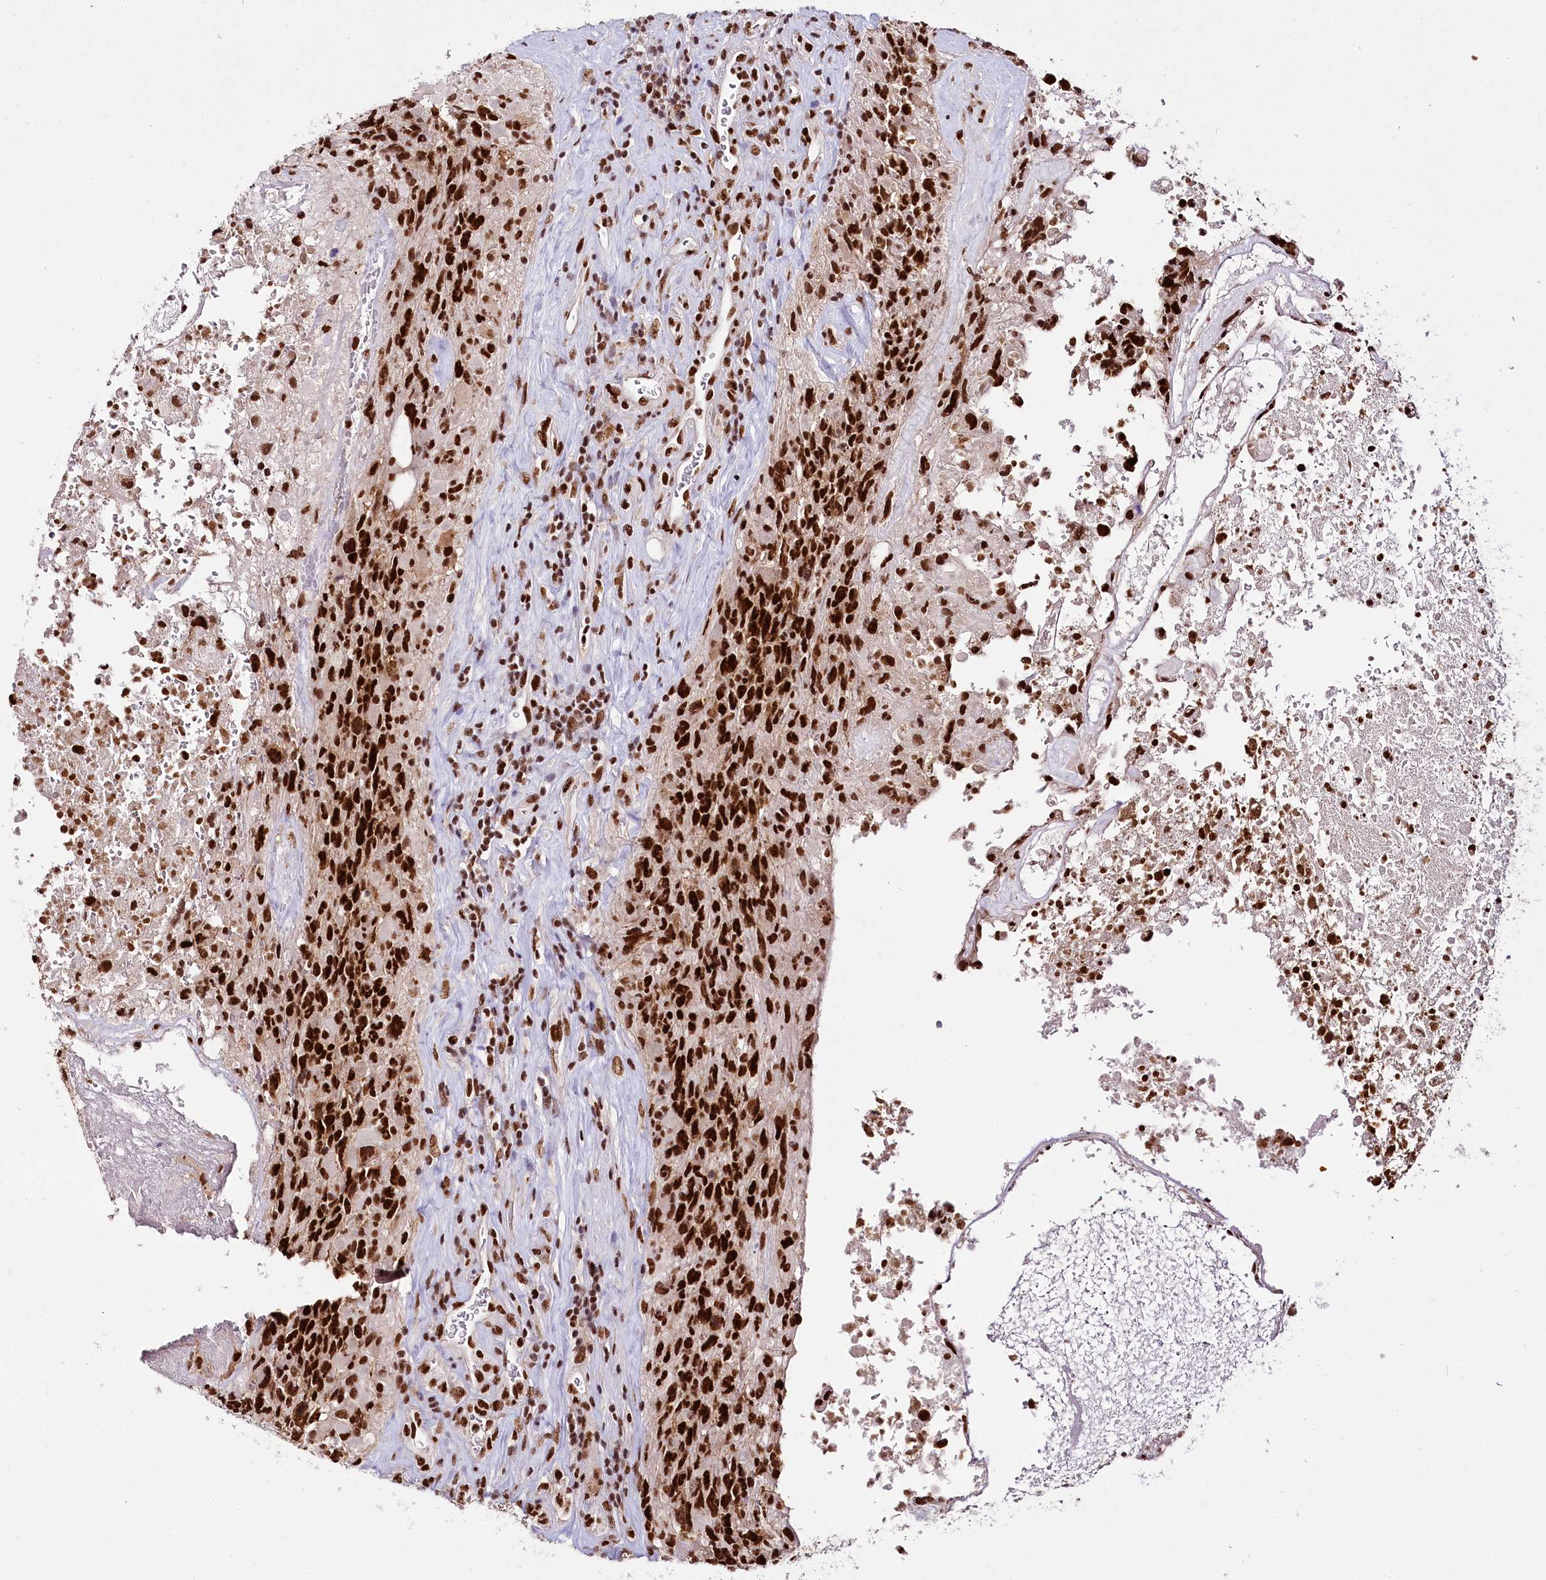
{"staining": {"intensity": "strong", "quantity": ">75%", "location": "nuclear"}, "tissue": "glioma", "cell_type": "Tumor cells", "image_type": "cancer", "snomed": [{"axis": "morphology", "description": "Glioma, malignant, High grade"}, {"axis": "topography", "description": "Brain"}], "caption": "This is an image of immunohistochemistry staining of glioma, which shows strong staining in the nuclear of tumor cells.", "gene": "SMARCE1", "patient": {"sex": "male", "age": 76}}